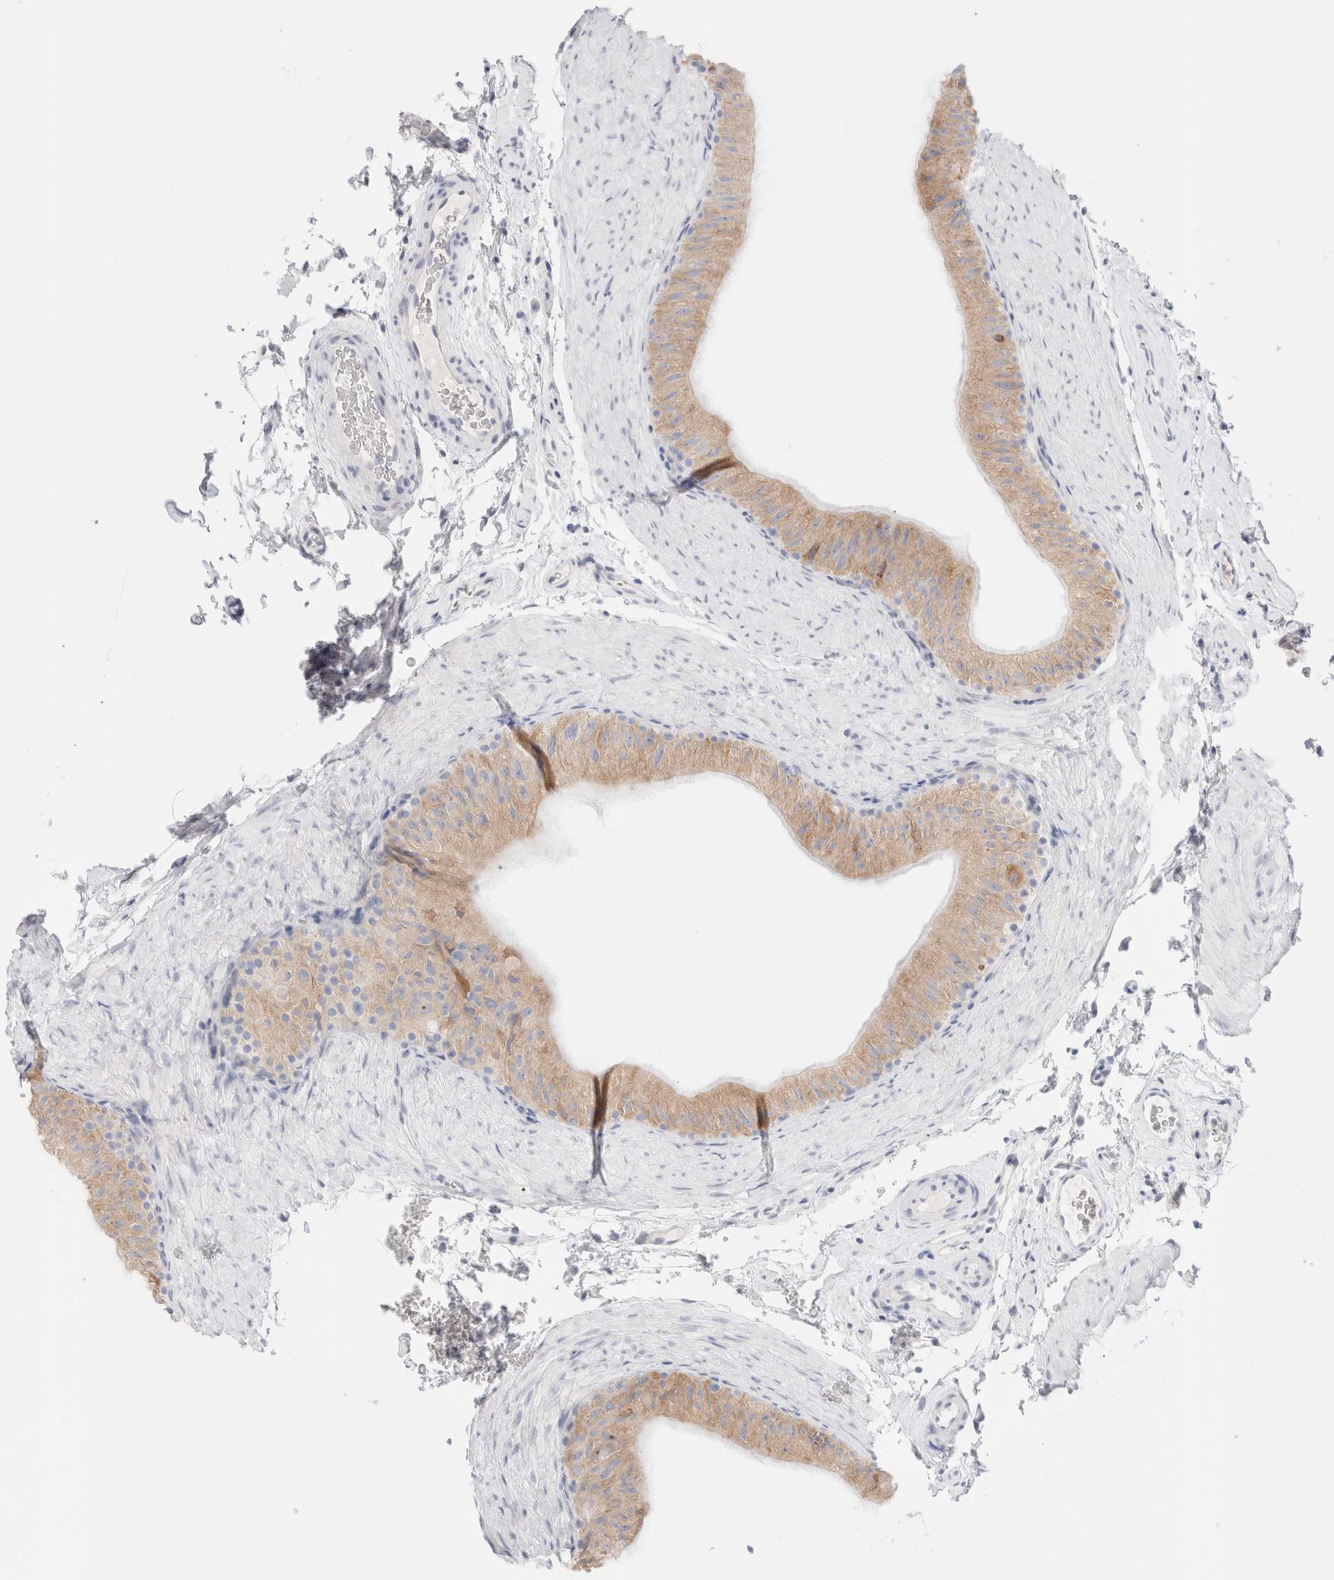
{"staining": {"intensity": "weak", "quantity": "25%-75%", "location": "cytoplasmic/membranous"}, "tissue": "epididymis", "cell_type": "Glandular cells", "image_type": "normal", "snomed": [{"axis": "morphology", "description": "Normal tissue, NOS"}, {"axis": "topography", "description": "Epididymis"}], "caption": "Protein analysis of normal epididymis exhibits weak cytoplasmic/membranous expression in about 25%-75% of glandular cells.", "gene": "CSK", "patient": {"sex": "male", "age": 49}}